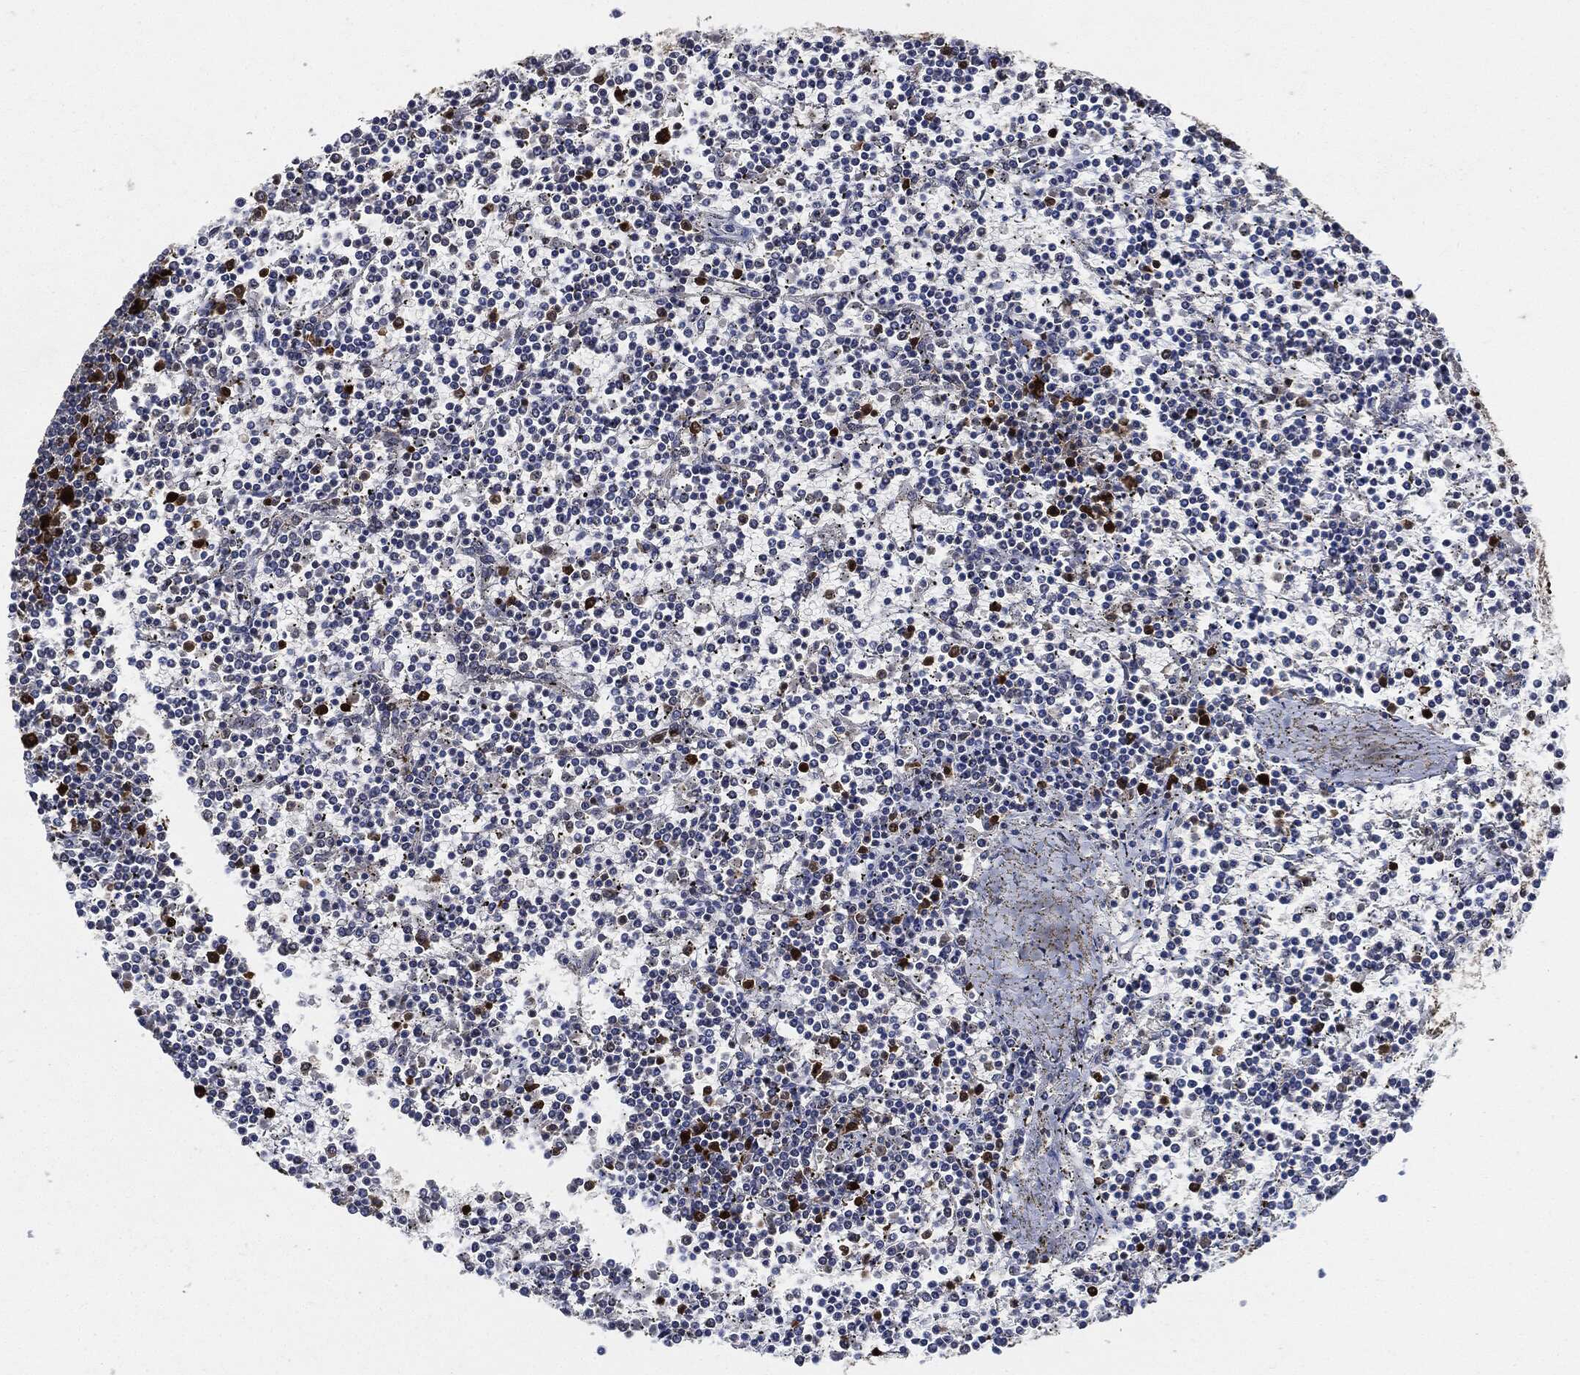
{"staining": {"intensity": "strong", "quantity": "<25%", "location": "nuclear"}, "tissue": "lymphoma", "cell_type": "Tumor cells", "image_type": "cancer", "snomed": [{"axis": "morphology", "description": "Malignant lymphoma, non-Hodgkin's type, Low grade"}, {"axis": "topography", "description": "Spleen"}], "caption": "A high-resolution image shows immunohistochemistry (IHC) staining of malignant lymphoma, non-Hodgkin's type (low-grade), which reveals strong nuclear expression in approximately <25% of tumor cells.", "gene": "PCNA", "patient": {"sex": "female", "age": 19}}